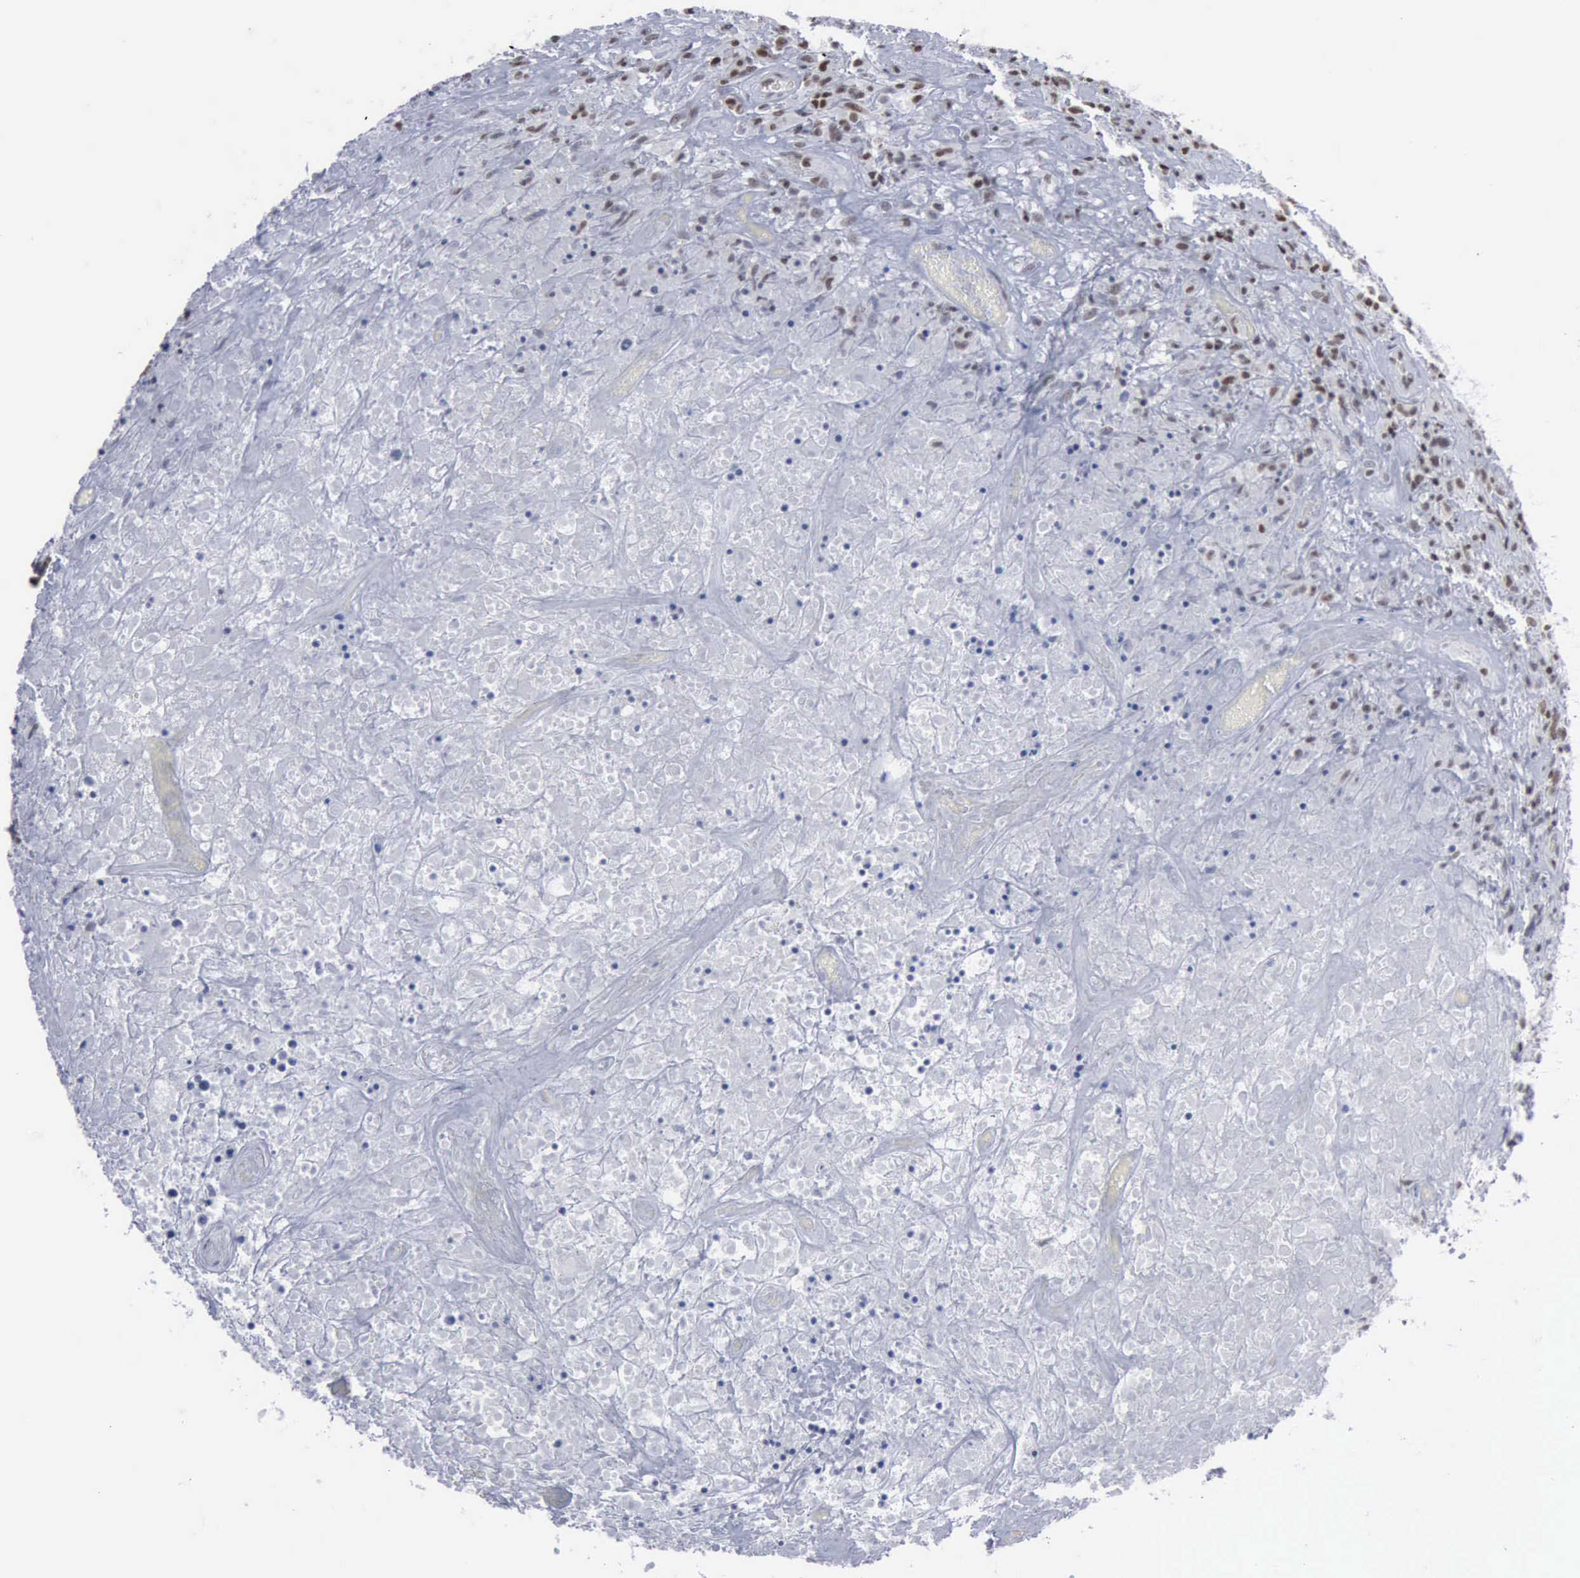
{"staining": {"intensity": "strong", "quantity": ">75%", "location": "nuclear"}, "tissue": "lymphoma", "cell_type": "Tumor cells", "image_type": "cancer", "snomed": [{"axis": "morphology", "description": "Hodgkin's disease, NOS"}, {"axis": "topography", "description": "Lymph node"}], "caption": "Tumor cells display high levels of strong nuclear positivity in approximately >75% of cells in lymphoma.", "gene": "XPA", "patient": {"sex": "male", "age": 46}}